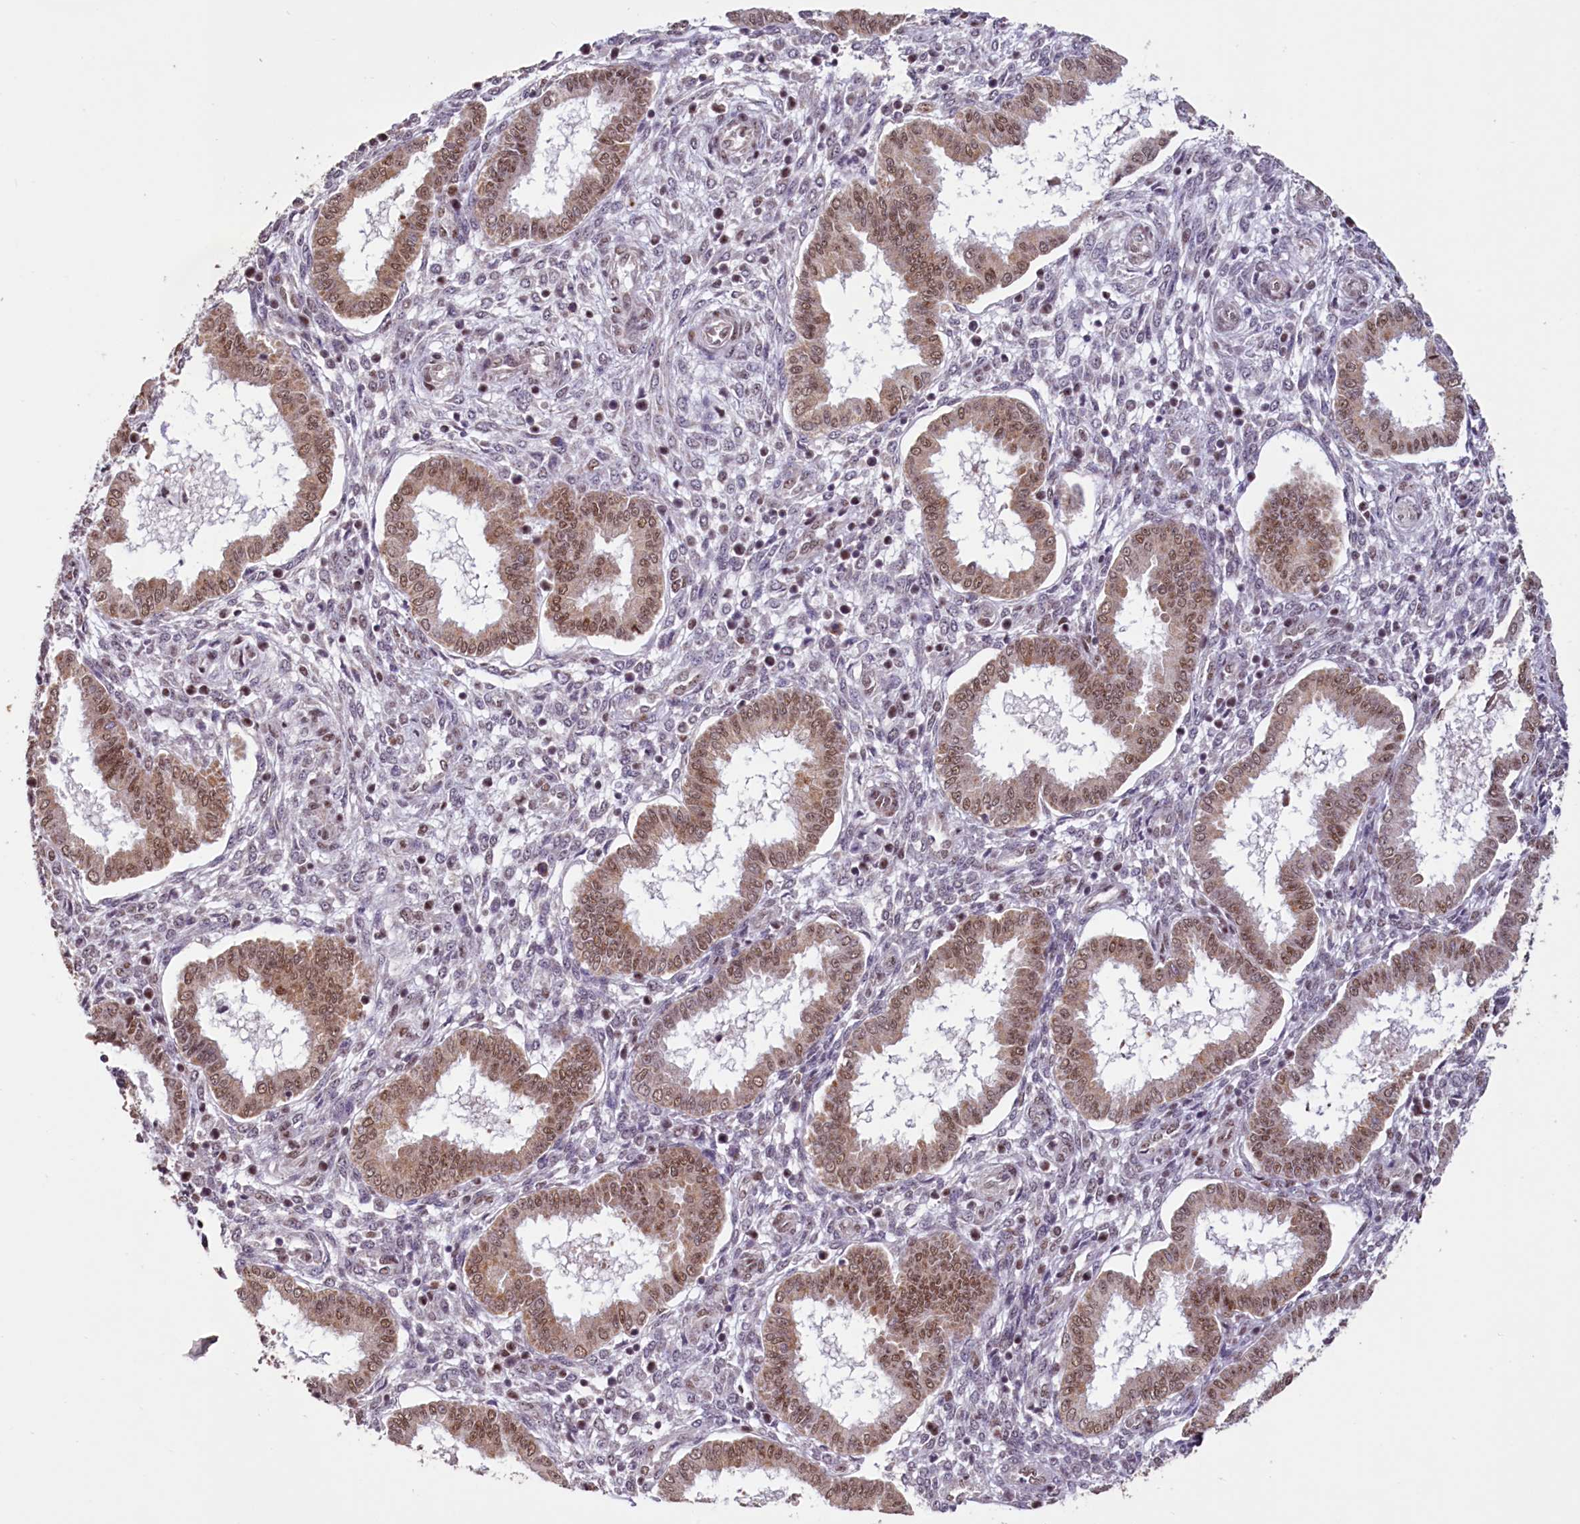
{"staining": {"intensity": "negative", "quantity": "none", "location": "none"}, "tissue": "endometrium", "cell_type": "Cells in endometrial stroma", "image_type": "normal", "snomed": [{"axis": "morphology", "description": "Normal tissue, NOS"}, {"axis": "topography", "description": "Endometrium"}], "caption": "Immunohistochemistry (IHC) micrograph of benign endometrium stained for a protein (brown), which displays no expression in cells in endometrial stroma.", "gene": "PDE6D", "patient": {"sex": "female", "age": 24}}